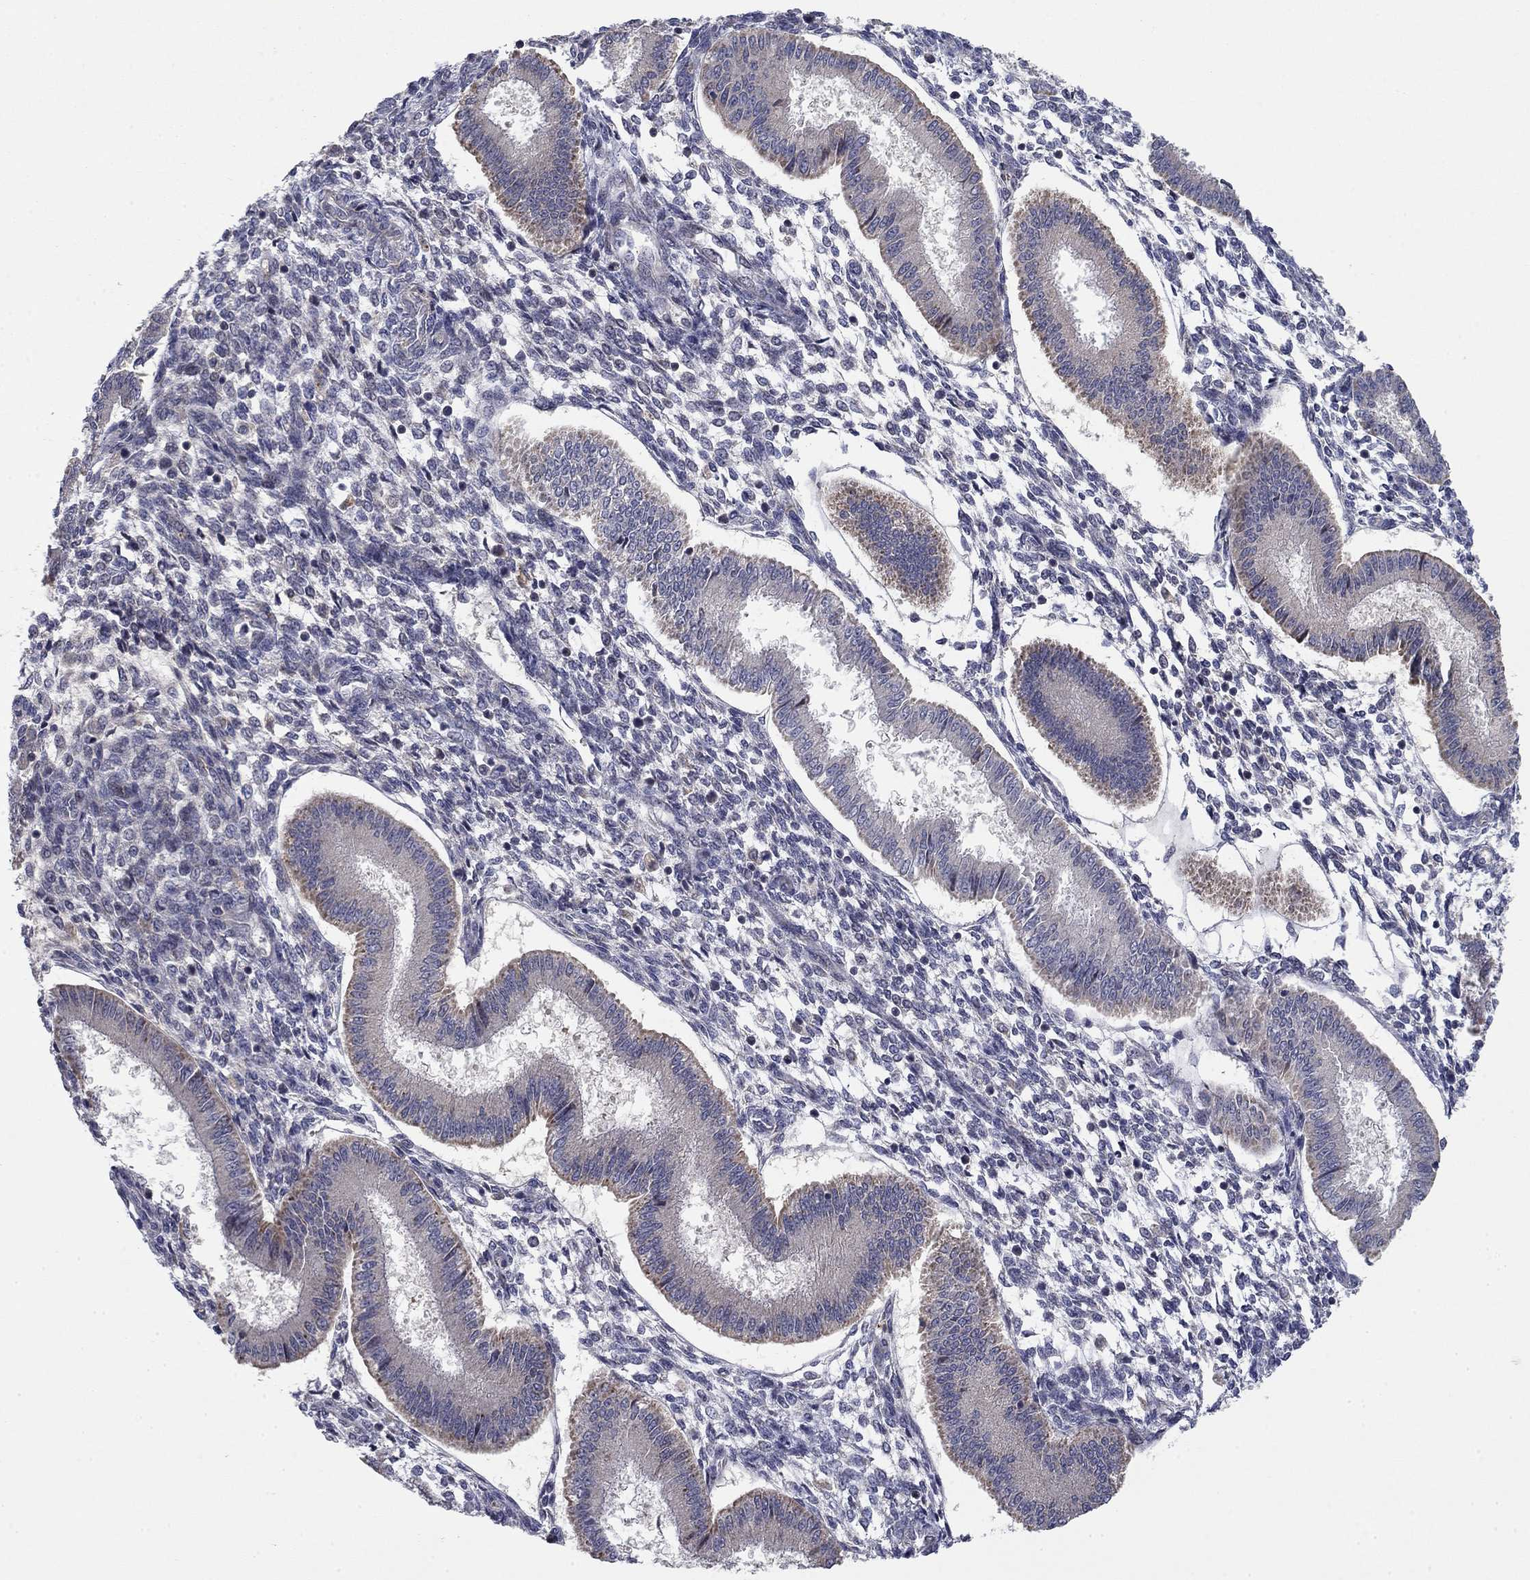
{"staining": {"intensity": "negative", "quantity": "none", "location": "none"}, "tissue": "endometrium", "cell_type": "Cells in endometrial stroma", "image_type": "normal", "snomed": [{"axis": "morphology", "description": "Normal tissue, NOS"}, {"axis": "topography", "description": "Endometrium"}], "caption": "Immunohistochemistry (IHC) photomicrograph of unremarkable endometrium stained for a protein (brown), which reveals no positivity in cells in endometrial stroma.", "gene": "MMAA", "patient": {"sex": "female", "age": 43}}